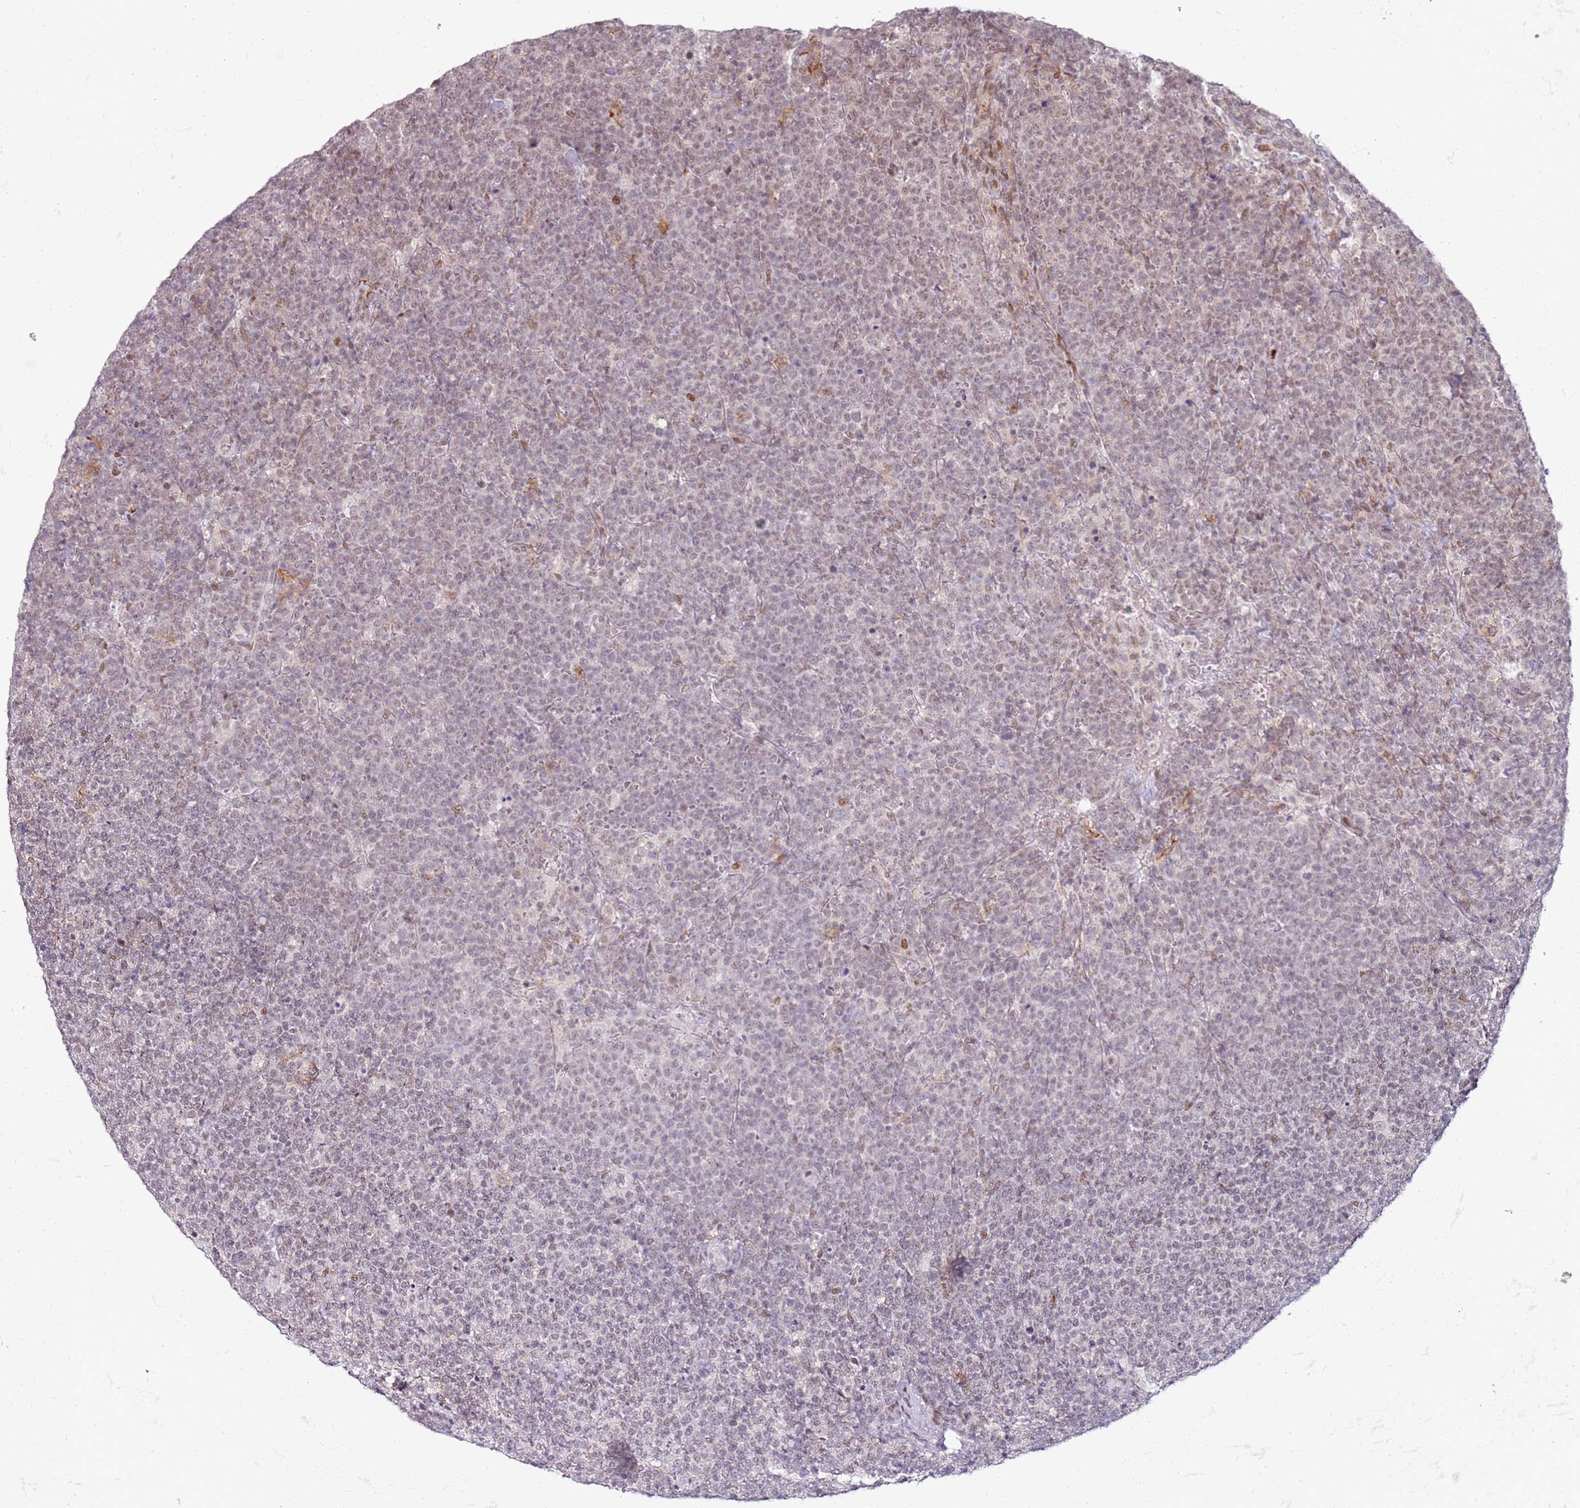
{"staining": {"intensity": "weak", "quantity": ">75%", "location": "nuclear"}, "tissue": "lymphoma", "cell_type": "Tumor cells", "image_type": "cancer", "snomed": [{"axis": "morphology", "description": "Malignant lymphoma, non-Hodgkin's type, High grade"}, {"axis": "topography", "description": "Lymph node"}], "caption": "Protein staining shows weak nuclear expression in about >75% of tumor cells in lymphoma. (brown staining indicates protein expression, while blue staining denotes nuclei).", "gene": "PHC2", "patient": {"sex": "male", "age": 61}}